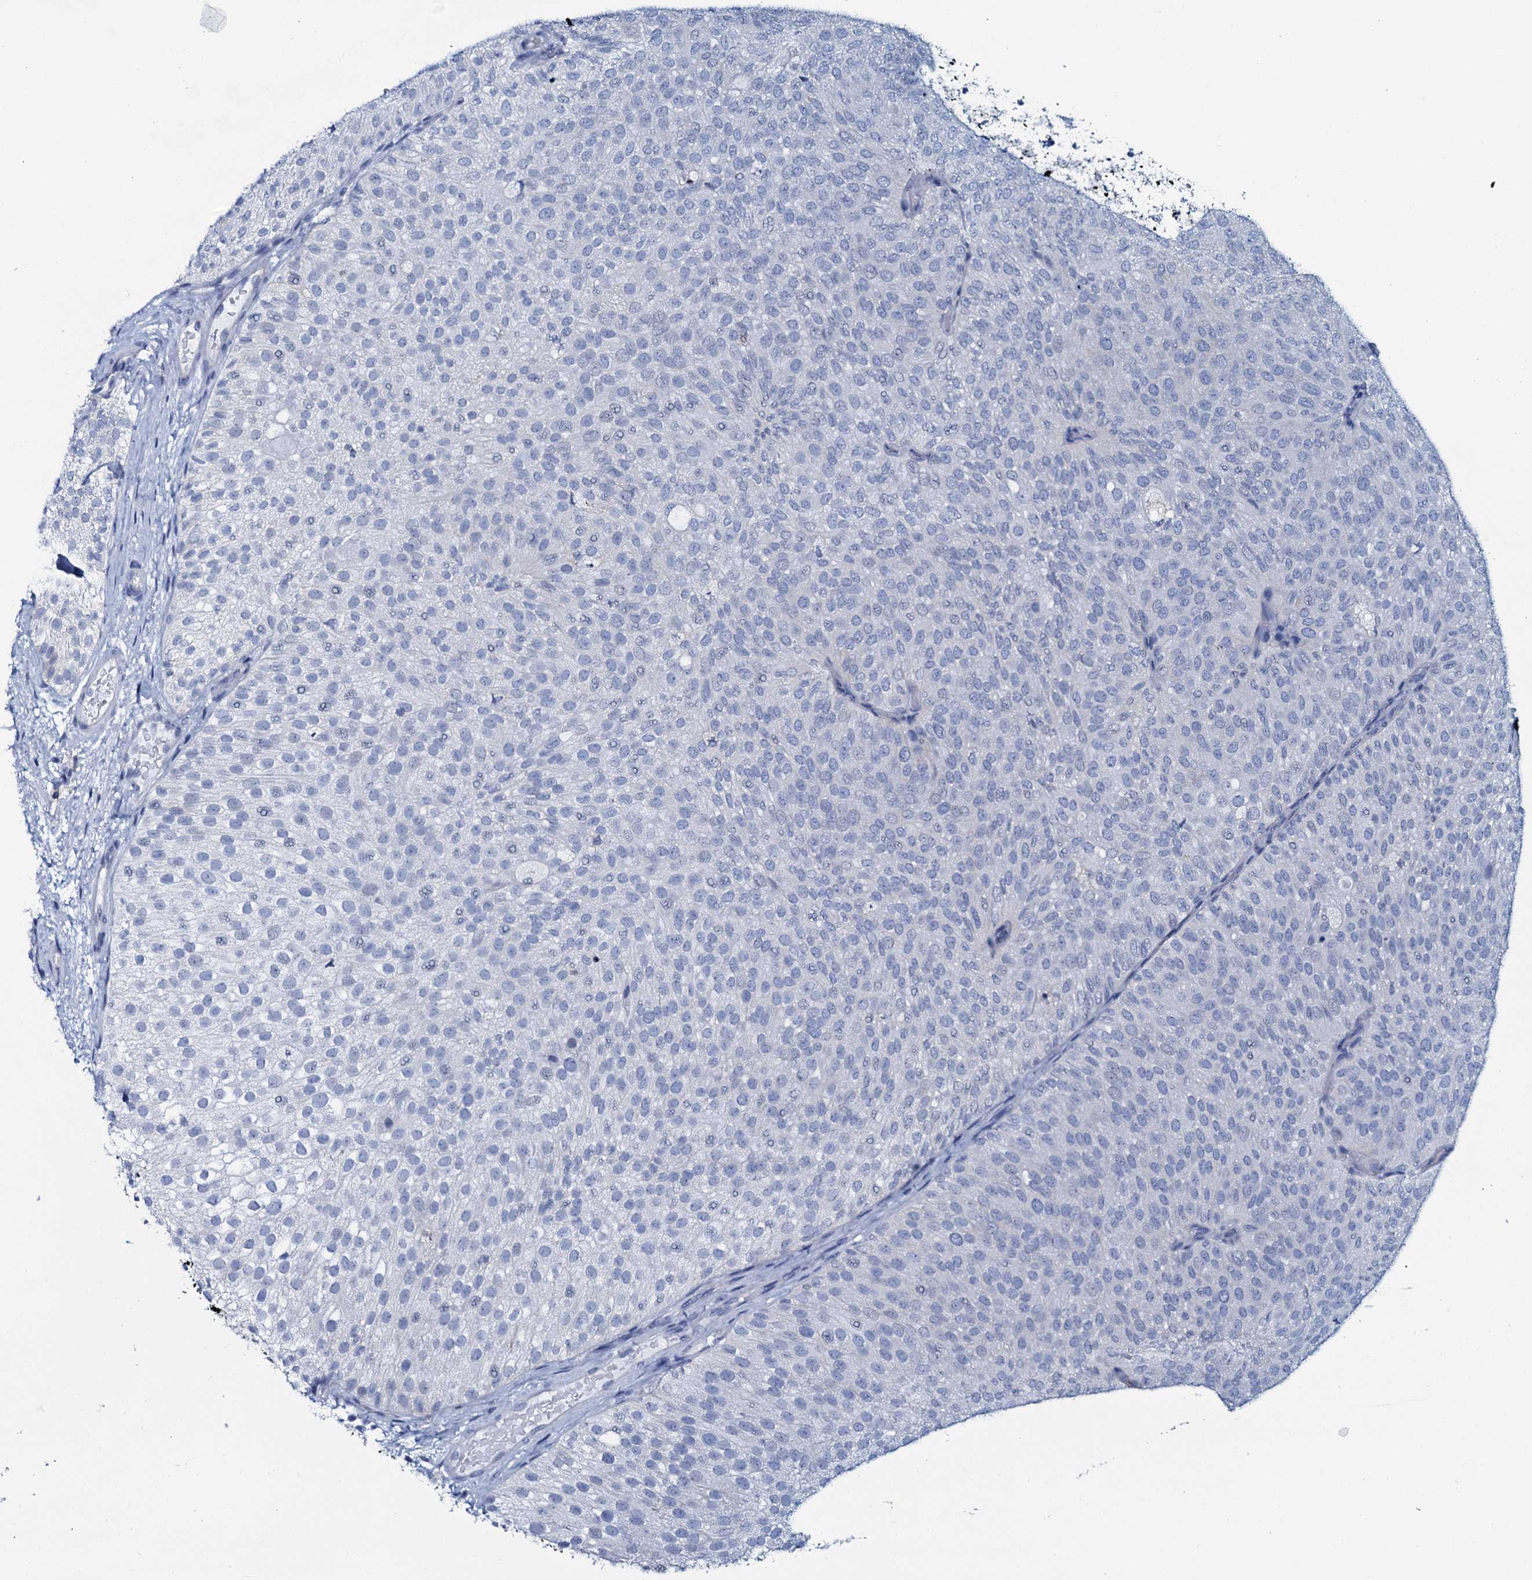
{"staining": {"intensity": "negative", "quantity": "none", "location": "none"}, "tissue": "urothelial cancer", "cell_type": "Tumor cells", "image_type": "cancer", "snomed": [{"axis": "morphology", "description": "Urothelial carcinoma, Low grade"}, {"axis": "topography", "description": "Urinary bladder"}], "caption": "High magnification brightfield microscopy of low-grade urothelial carcinoma stained with DAB (brown) and counterstained with hematoxylin (blue): tumor cells show no significant staining. The staining is performed using DAB brown chromogen with nuclei counter-stained in using hematoxylin.", "gene": "SLC4A7", "patient": {"sex": "male", "age": 78}}